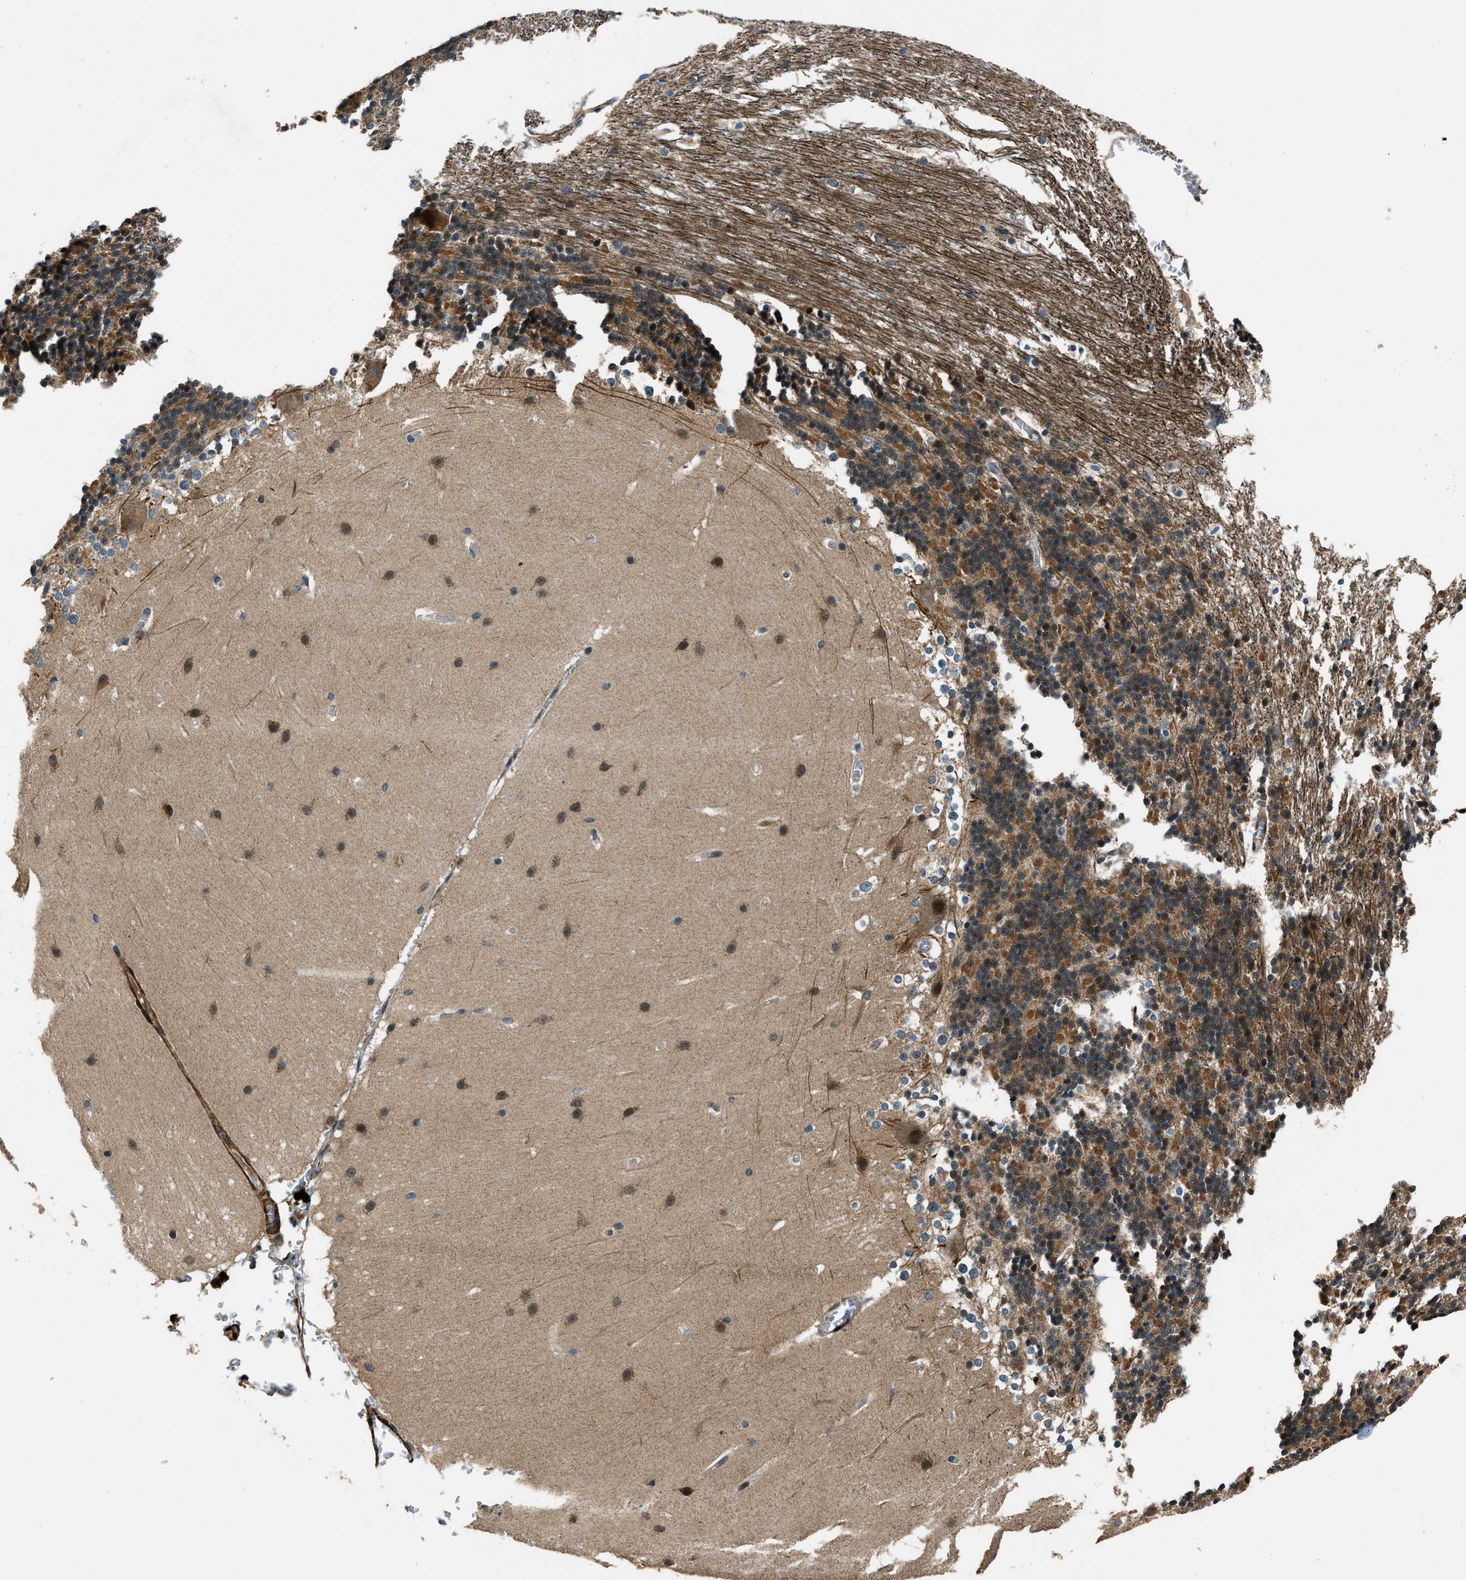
{"staining": {"intensity": "strong", "quantity": ">75%", "location": "cytoplasmic/membranous,nuclear"}, "tissue": "cerebellum", "cell_type": "Cells in granular layer", "image_type": "normal", "snomed": [{"axis": "morphology", "description": "Normal tissue, NOS"}, {"axis": "topography", "description": "Cerebellum"}], "caption": "Human cerebellum stained with a protein marker exhibits strong staining in cells in granular layer.", "gene": "NUDCD3", "patient": {"sex": "female", "age": 19}}